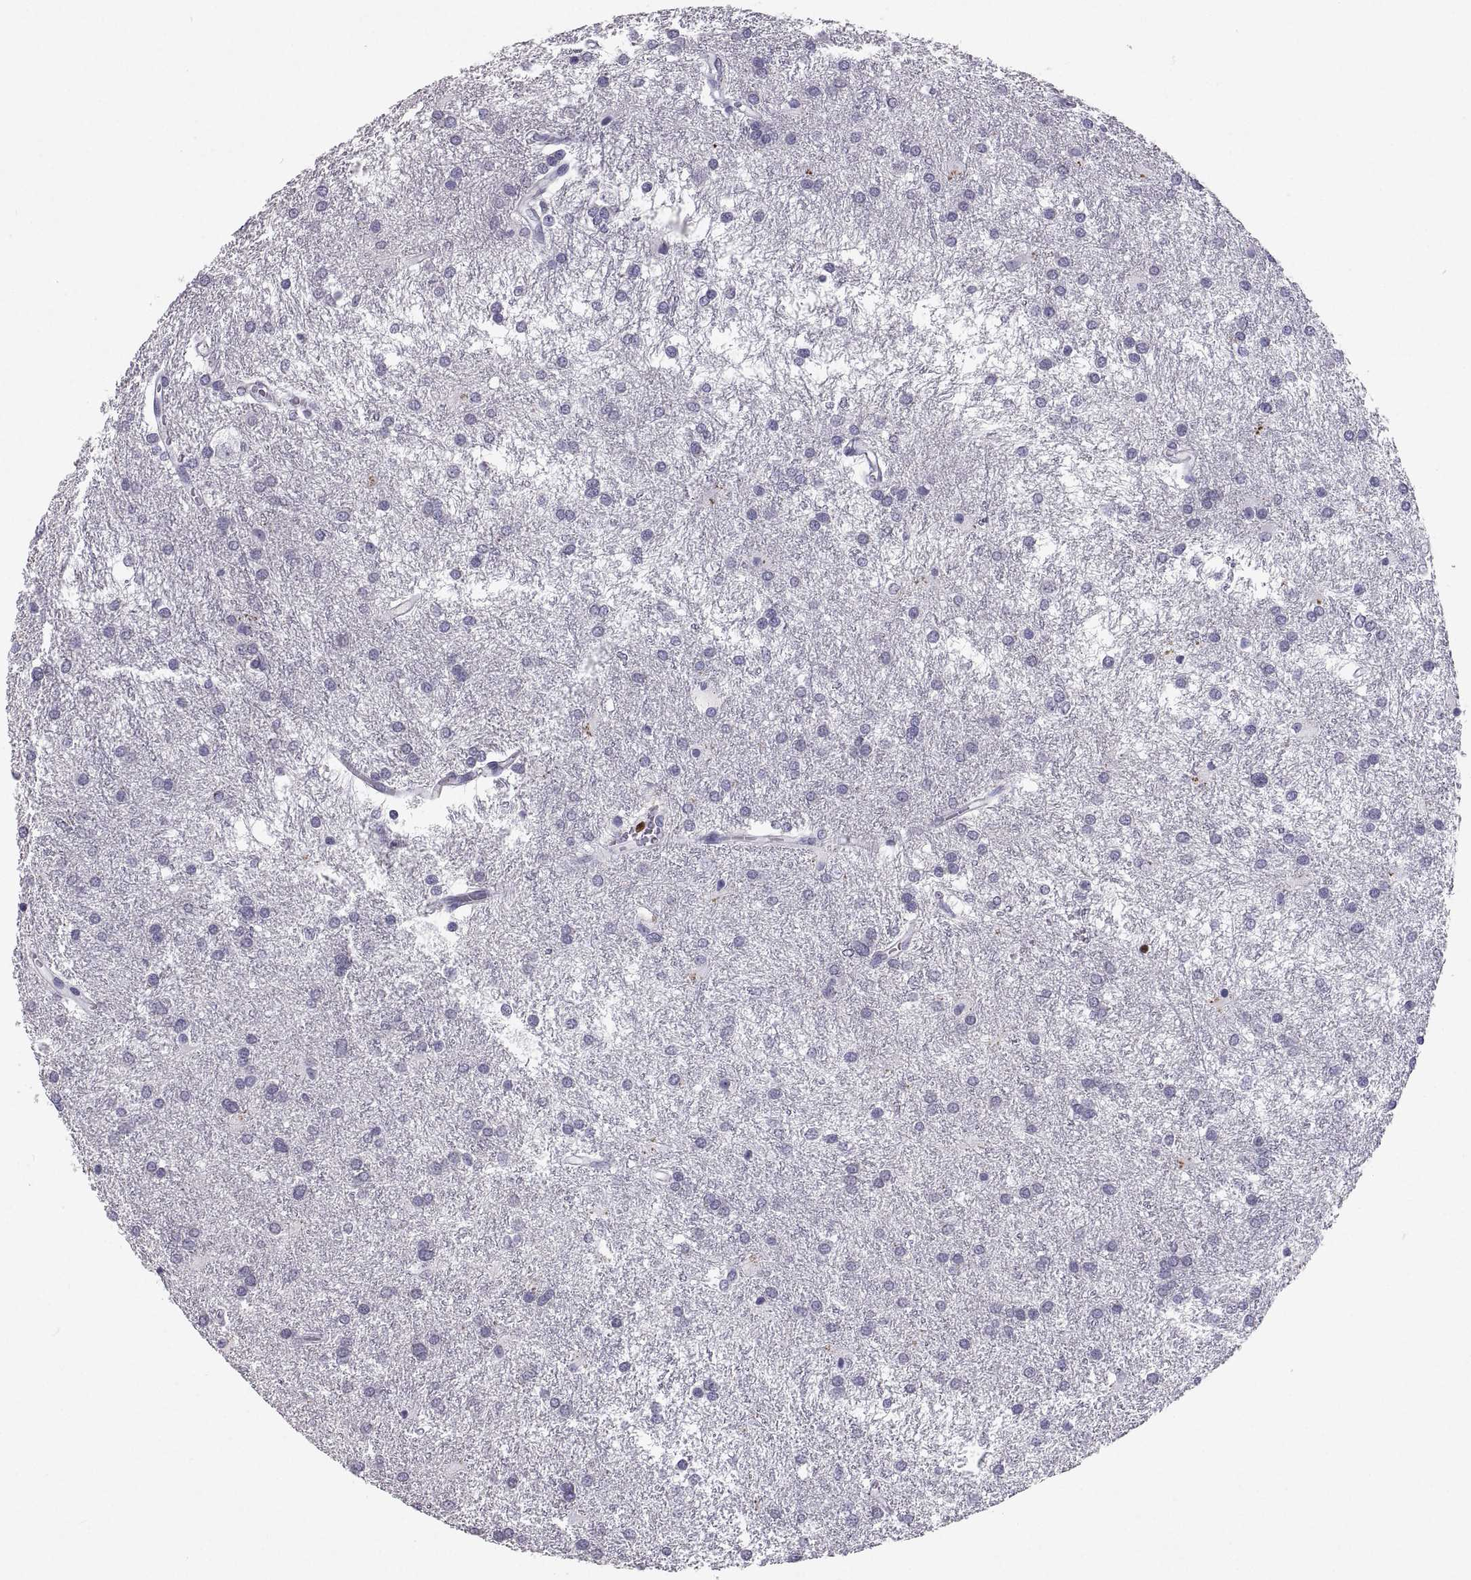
{"staining": {"intensity": "negative", "quantity": "none", "location": "none"}, "tissue": "glioma", "cell_type": "Tumor cells", "image_type": "cancer", "snomed": [{"axis": "morphology", "description": "Glioma, malignant, Low grade"}, {"axis": "topography", "description": "Brain"}], "caption": "This is an immunohistochemistry (IHC) image of human low-grade glioma (malignant). There is no staining in tumor cells.", "gene": "SOX21", "patient": {"sex": "female", "age": 32}}